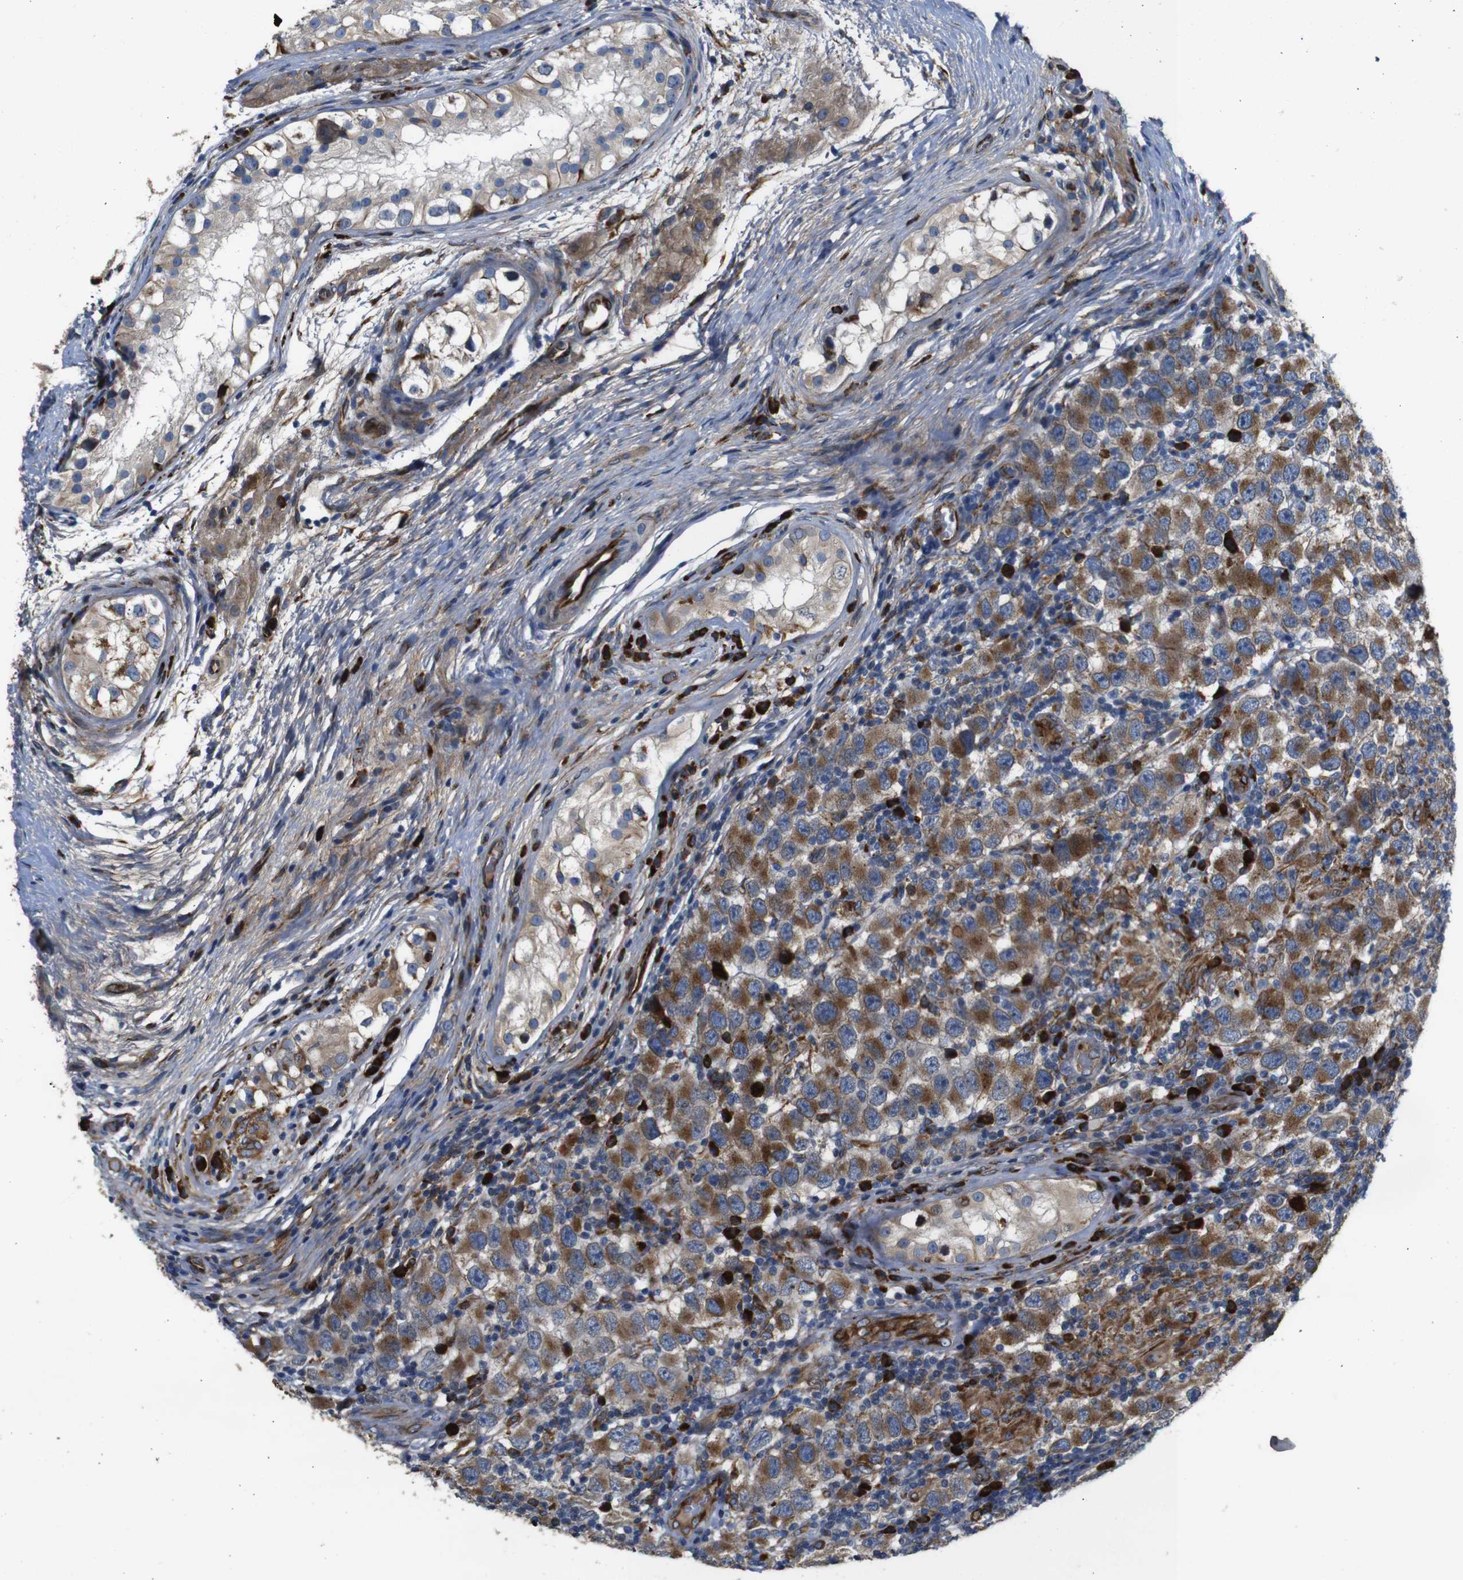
{"staining": {"intensity": "moderate", "quantity": ">75%", "location": "cytoplasmic/membranous"}, "tissue": "testis cancer", "cell_type": "Tumor cells", "image_type": "cancer", "snomed": [{"axis": "morphology", "description": "Carcinoma, Embryonal, NOS"}, {"axis": "topography", "description": "Testis"}], "caption": "High-power microscopy captured an IHC photomicrograph of testis cancer (embryonal carcinoma), revealing moderate cytoplasmic/membranous staining in approximately >75% of tumor cells.", "gene": "UBE2G2", "patient": {"sex": "male", "age": 21}}